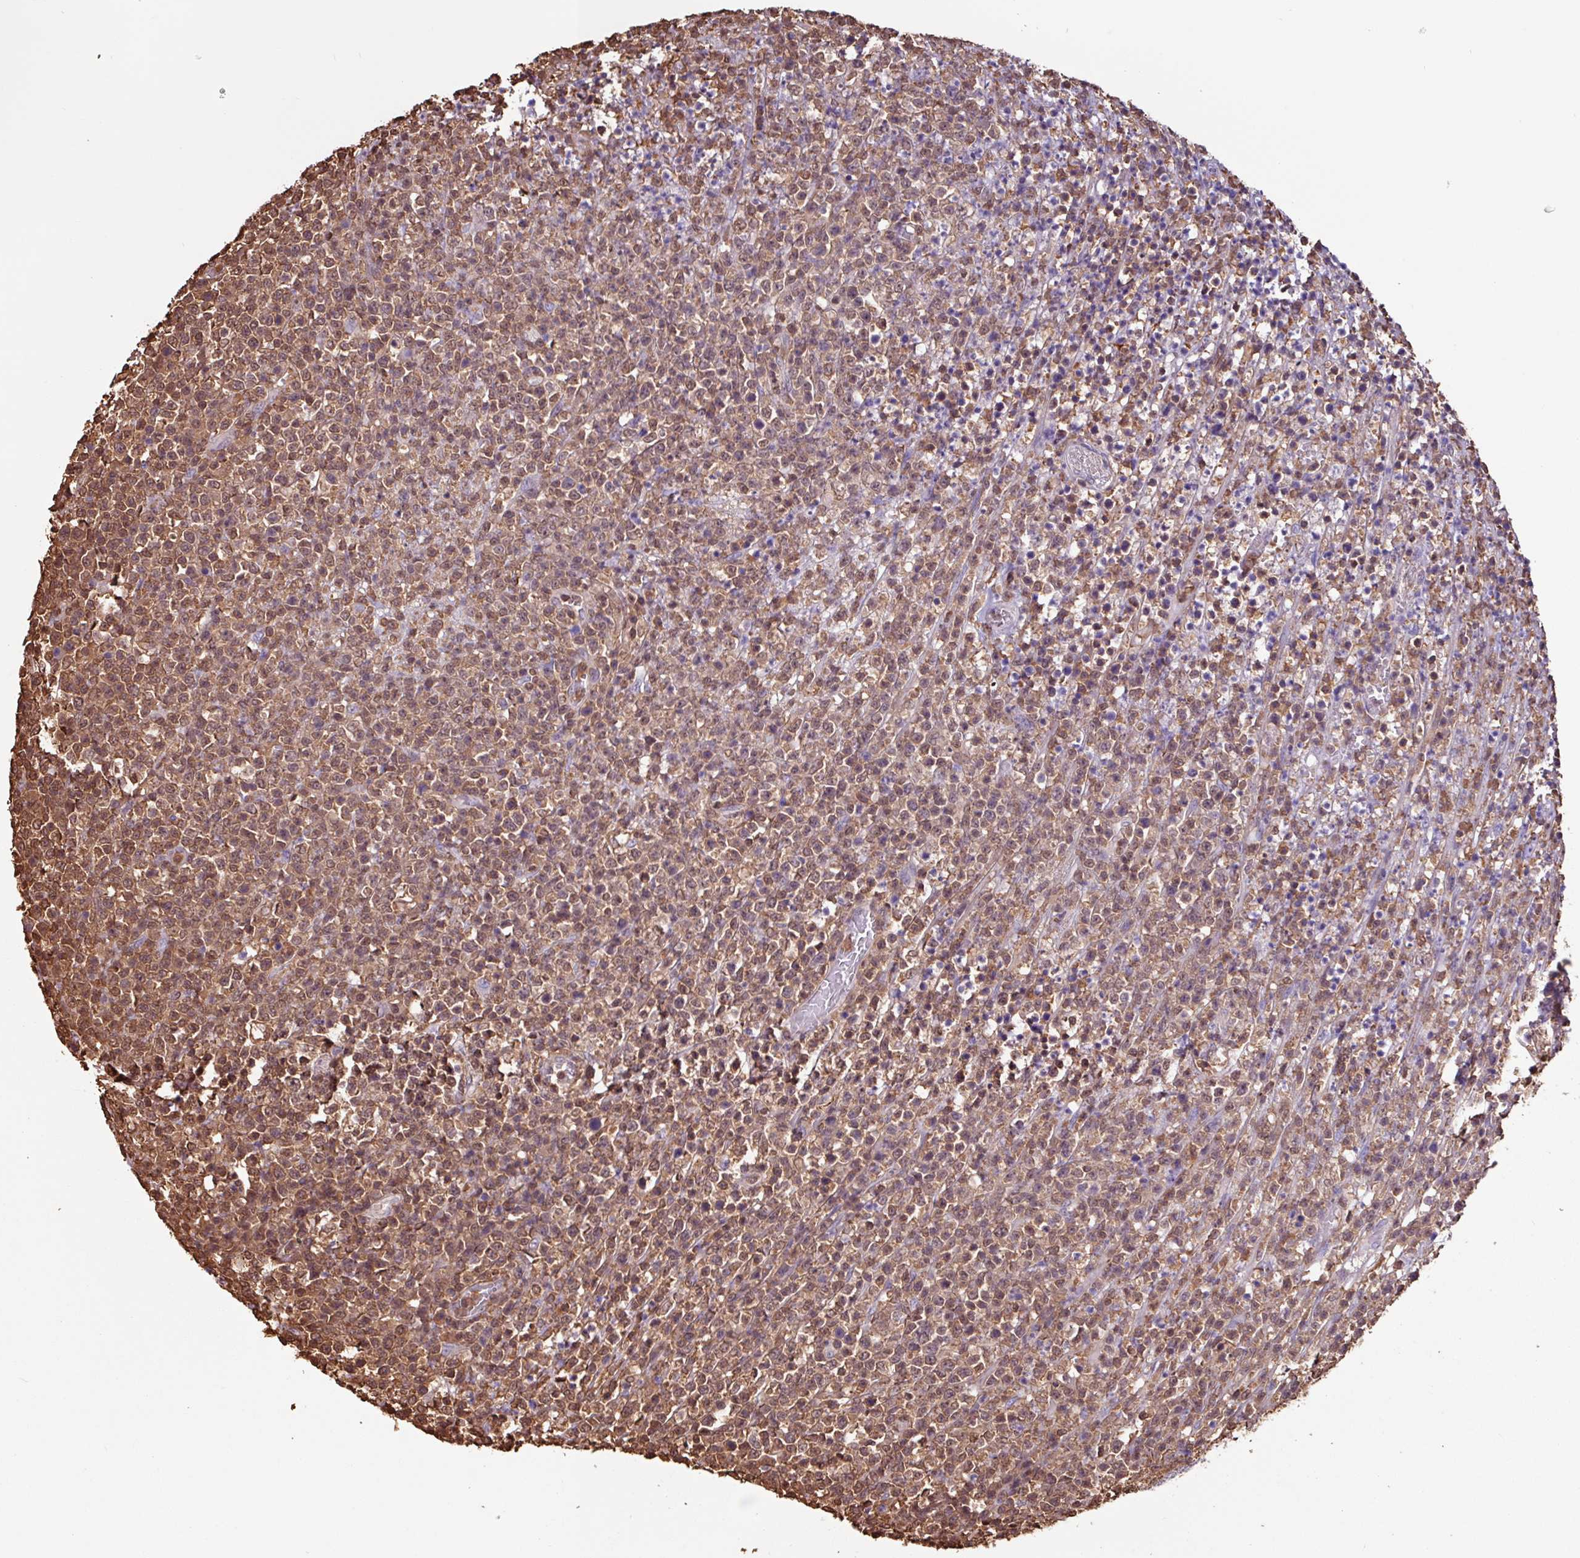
{"staining": {"intensity": "moderate", "quantity": ">75%", "location": "cytoplasmic/membranous,nuclear"}, "tissue": "lymphoma", "cell_type": "Tumor cells", "image_type": "cancer", "snomed": [{"axis": "morphology", "description": "Malignant lymphoma, non-Hodgkin's type, High grade"}, {"axis": "topography", "description": "Colon"}], "caption": "Malignant lymphoma, non-Hodgkin's type (high-grade) stained with immunohistochemistry (IHC) reveals moderate cytoplasmic/membranous and nuclear positivity in about >75% of tumor cells. The staining is performed using DAB (3,3'-diaminobenzidine) brown chromogen to label protein expression. The nuclei are counter-stained blue using hematoxylin.", "gene": "ARHGDIB", "patient": {"sex": "female", "age": 53}}